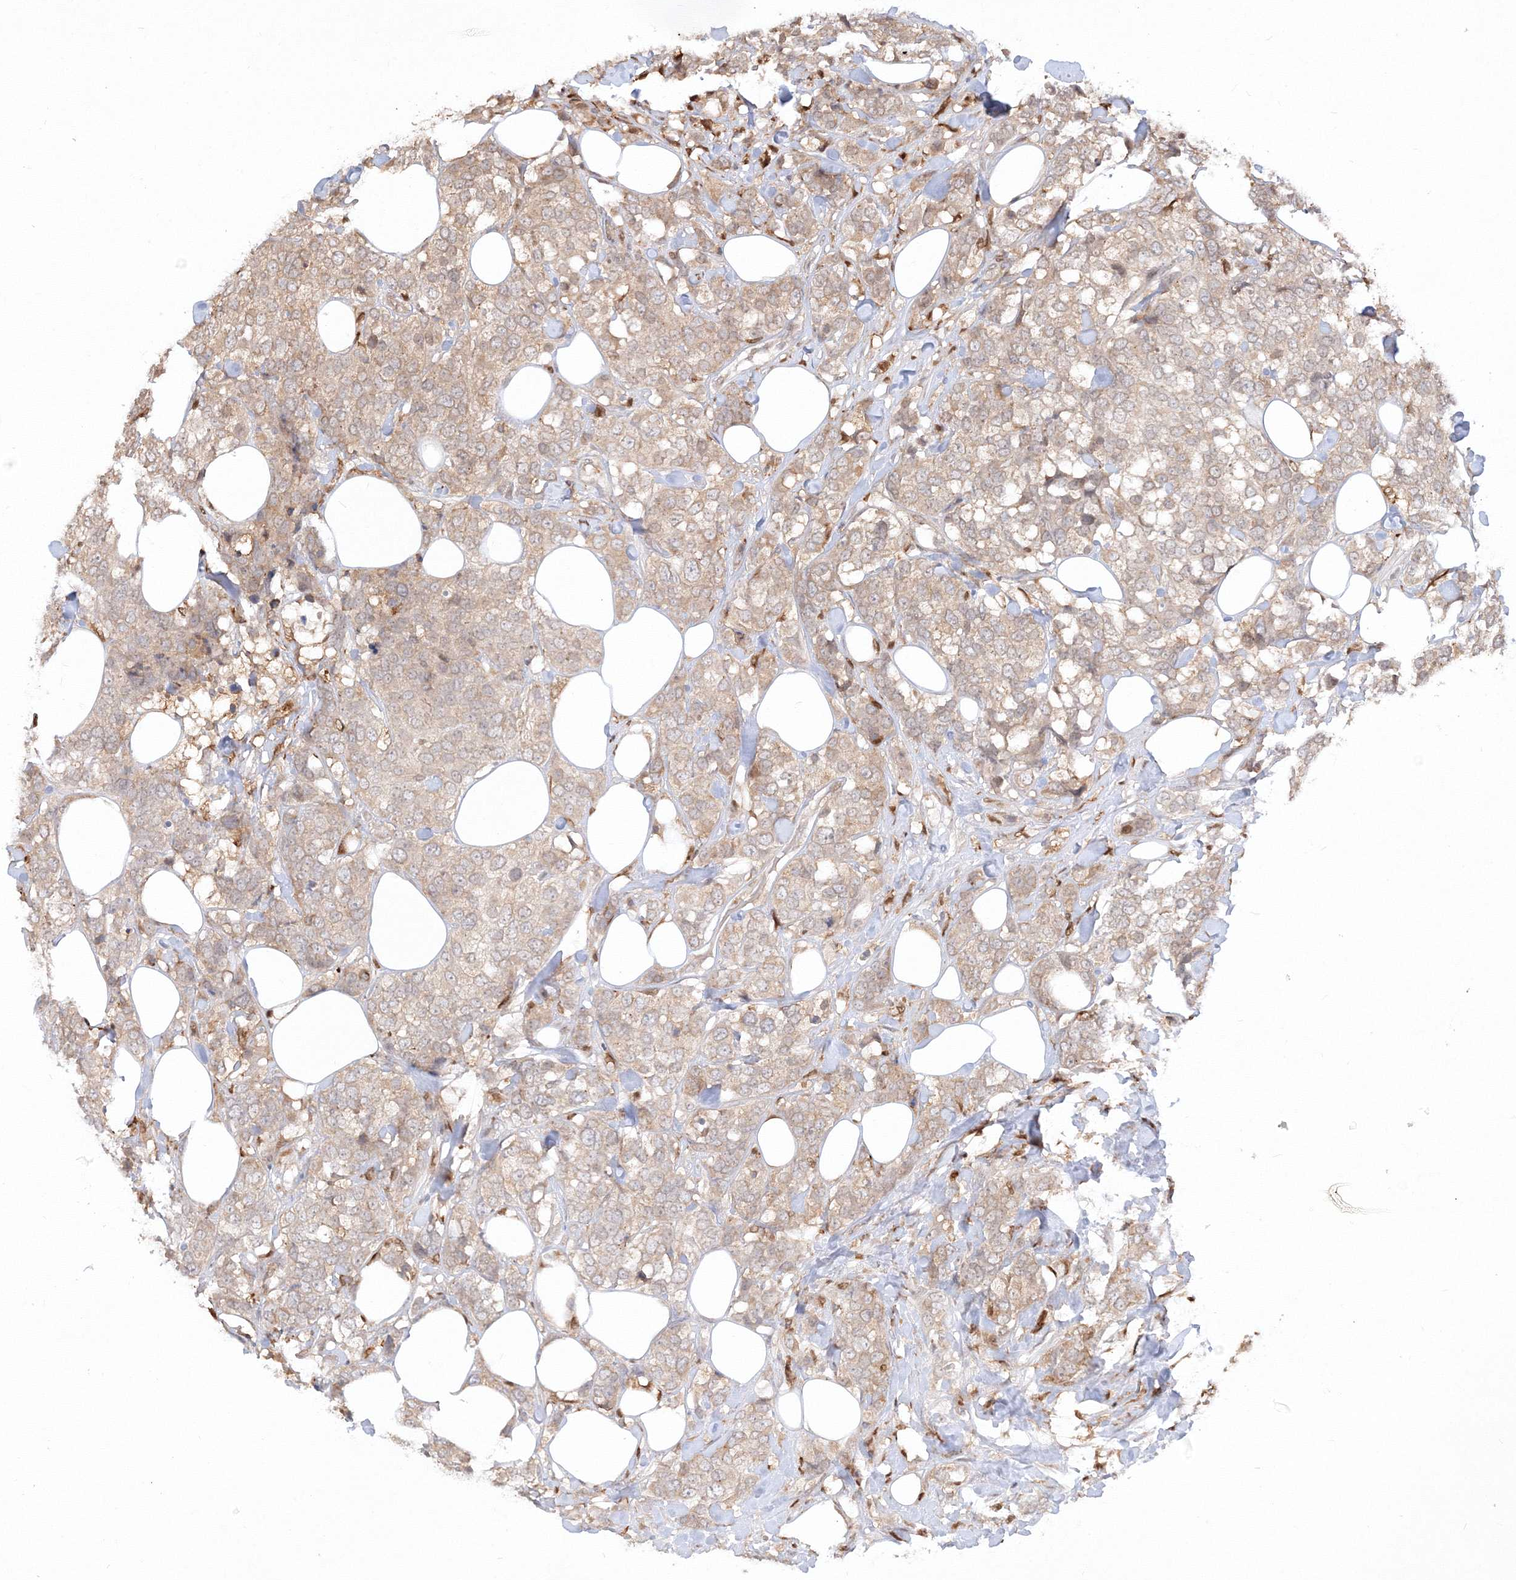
{"staining": {"intensity": "weak", "quantity": "25%-75%", "location": "cytoplasmic/membranous"}, "tissue": "breast cancer", "cell_type": "Tumor cells", "image_type": "cancer", "snomed": [{"axis": "morphology", "description": "Lobular carcinoma"}, {"axis": "topography", "description": "Breast"}], "caption": "Tumor cells exhibit low levels of weak cytoplasmic/membranous positivity in approximately 25%-75% of cells in breast cancer (lobular carcinoma).", "gene": "TMEM50B", "patient": {"sex": "female", "age": 59}}